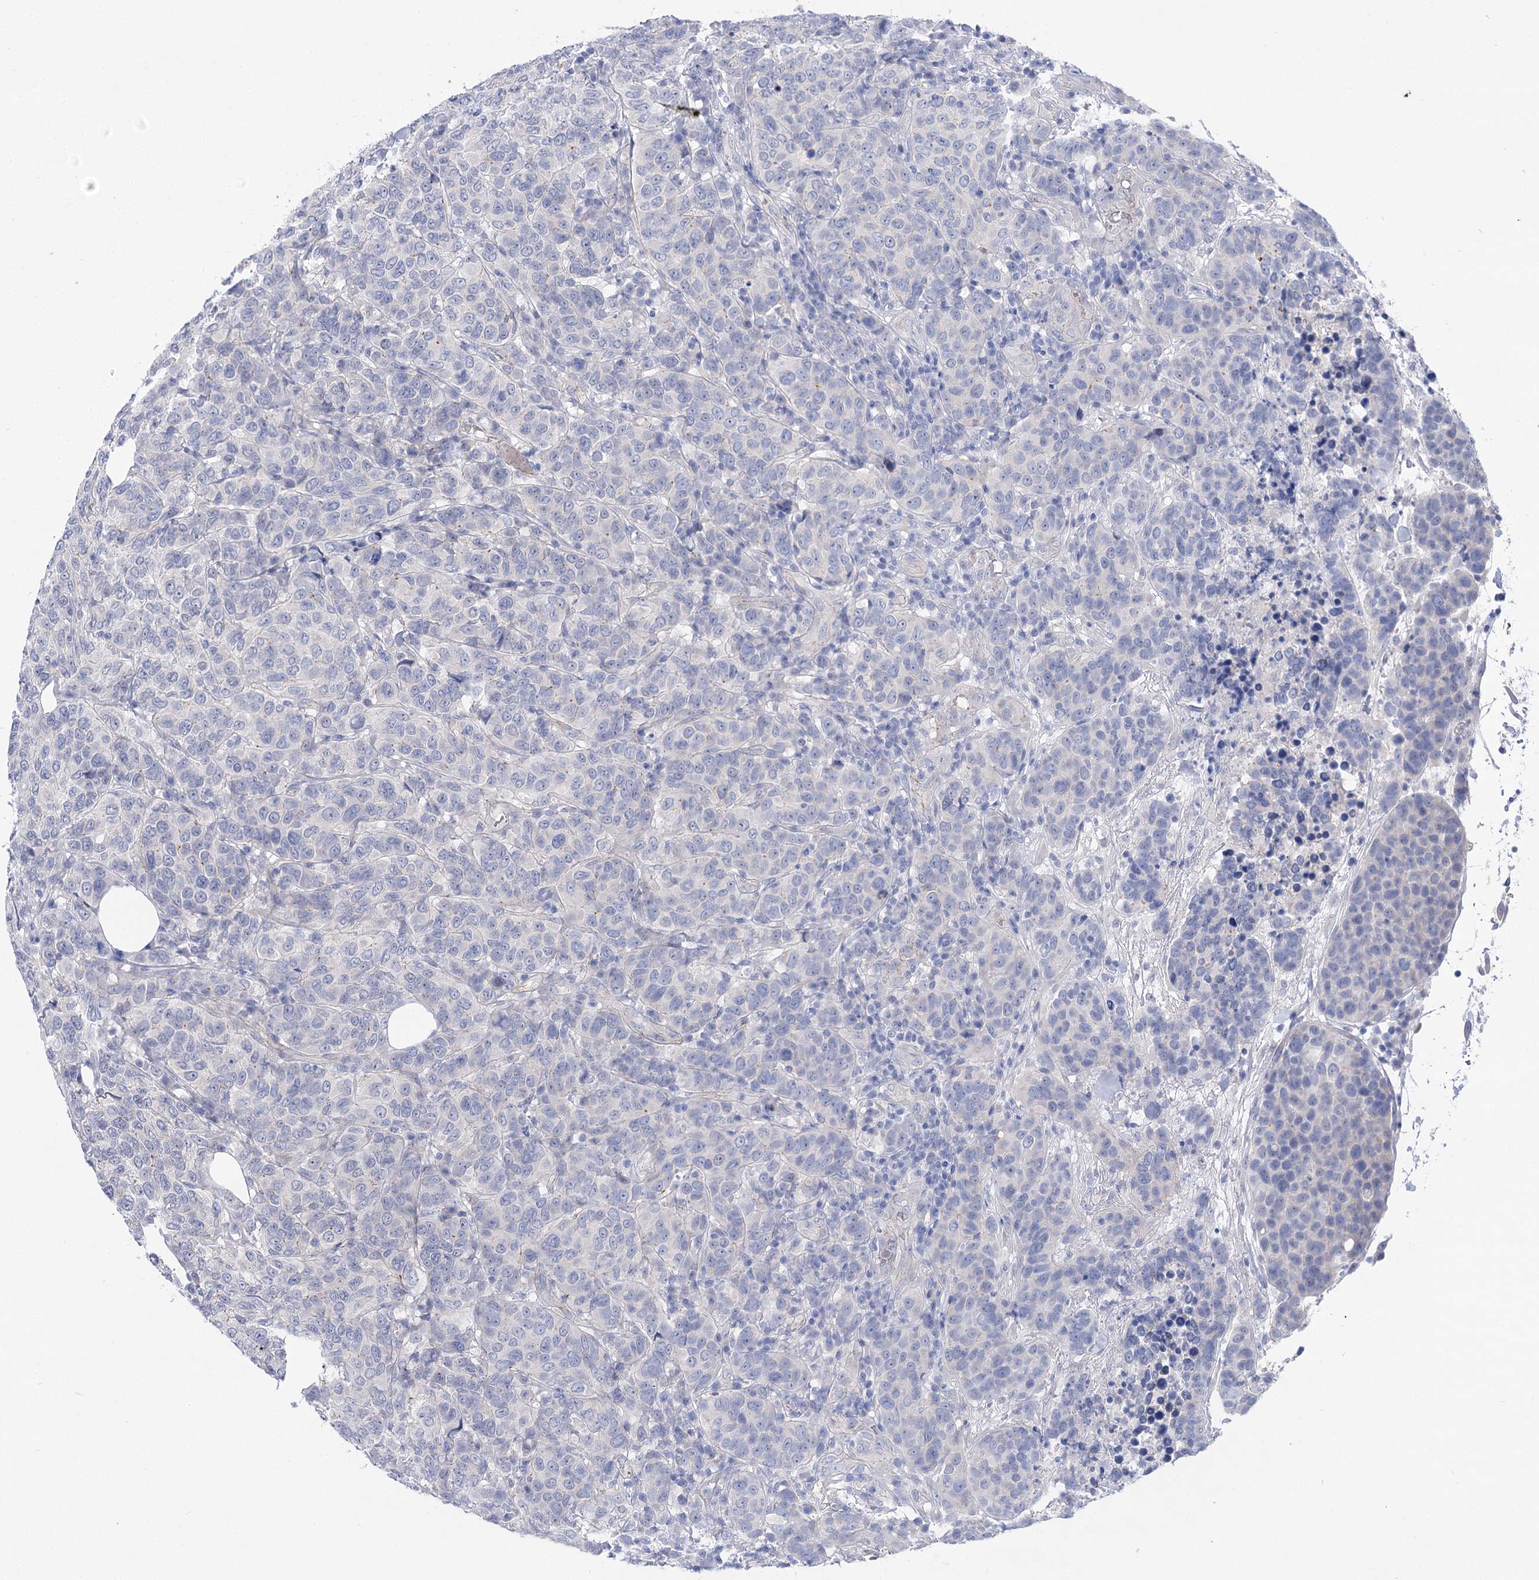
{"staining": {"intensity": "negative", "quantity": "none", "location": "none"}, "tissue": "breast cancer", "cell_type": "Tumor cells", "image_type": "cancer", "snomed": [{"axis": "morphology", "description": "Duct carcinoma"}, {"axis": "topography", "description": "Breast"}], "caption": "Tumor cells show no significant protein staining in breast cancer (intraductal carcinoma).", "gene": "NRAP", "patient": {"sex": "female", "age": 55}}